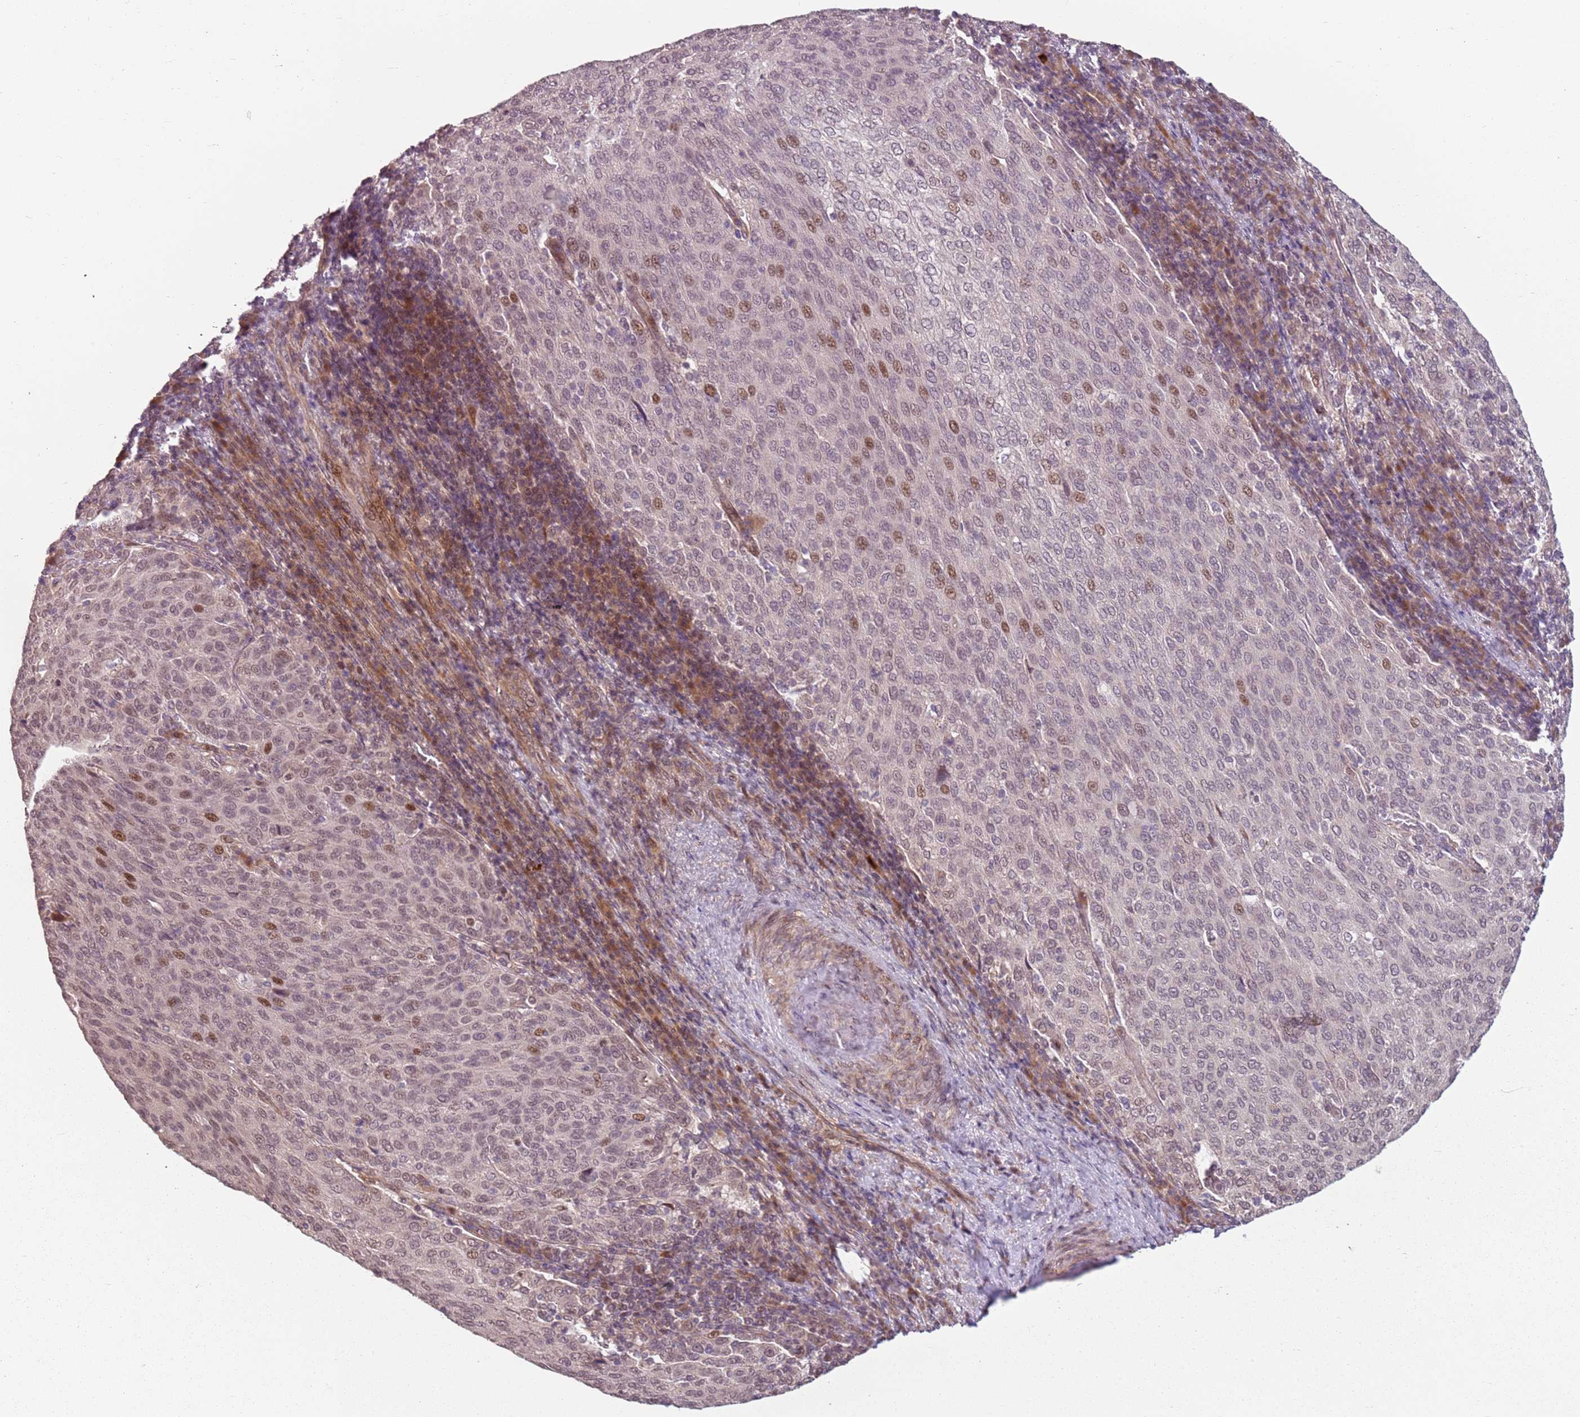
{"staining": {"intensity": "moderate", "quantity": "<25%", "location": "nuclear"}, "tissue": "cervical cancer", "cell_type": "Tumor cells", "image_type": "cancer", "snomed": [{"axis": "morphology", "description": "Squamous cell carcinoma, NOS"}, {"axis": "topography", "description": "Cervix"}], "caption": "Immunohistochemistry (IHC) image of human cervical squamous cell carcinoma stained for a protein (brown), which demonstrates low levels of moderate nuclear expression in approximately <25% of tumor cells.", "gene": "CHURC1", "patient": {"sex": "female", "age": 46}}